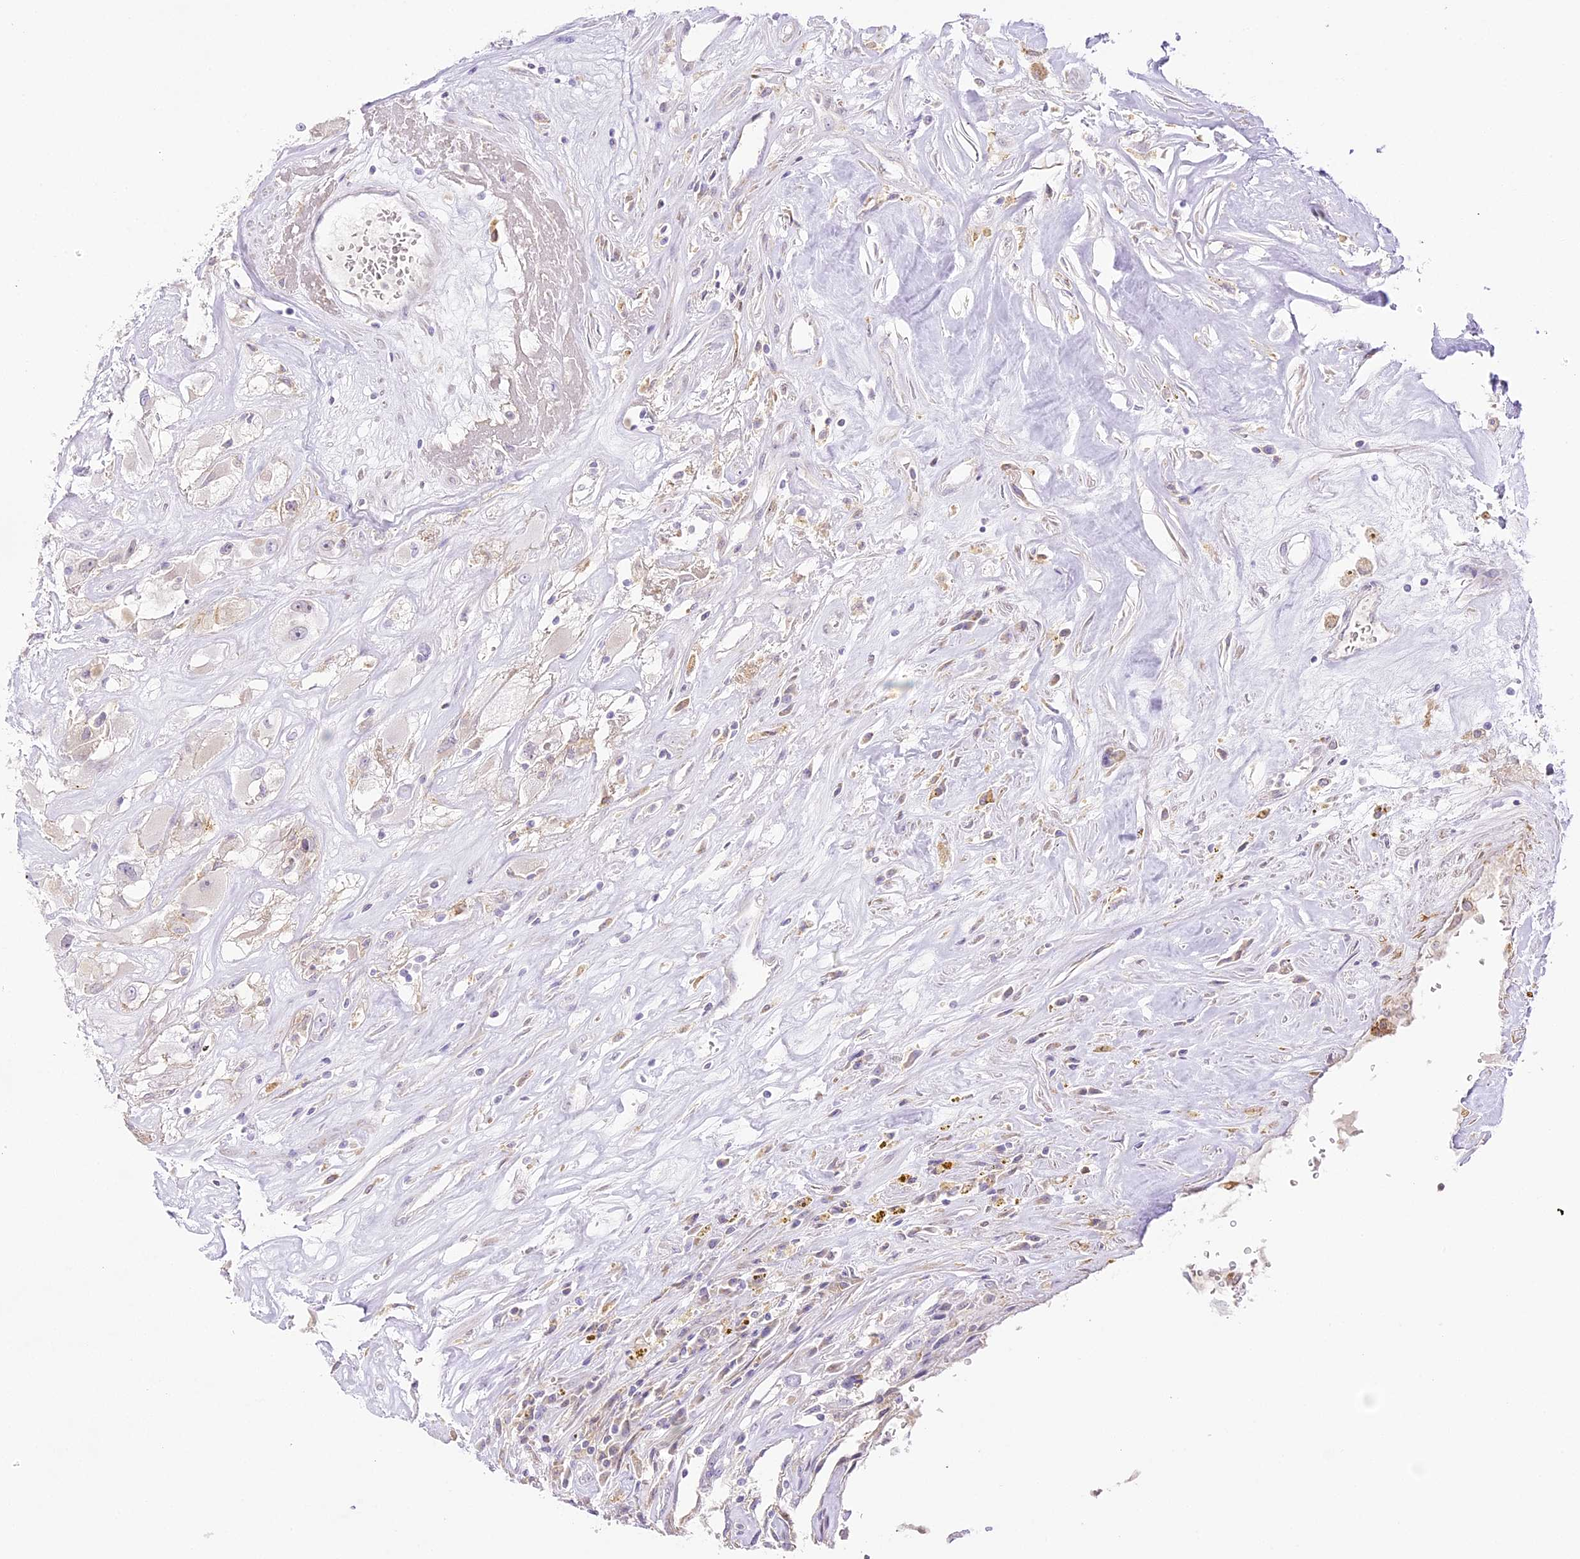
{"staining": {"intensity": "negative", "quantity": "none", "location": "none"}, "tissue": "renal cancer", "cell_type": "Tumor cells", "image_type": "cancer", "snomed": [{"axis": "morphology", "description": "Adenocarcinoma, NOS"}, {"axis": "topography", "description": "Kidney"}], "caption": "DAB immunohistochemical staining of renal cancer exhibits no significant staining in tumor cells. (Brightfield microscopy of DAB immunohistochemistry (IHC) at high magnification).", "gene": "CCDC30", "patient": {"sex": "female", "age": 52}}